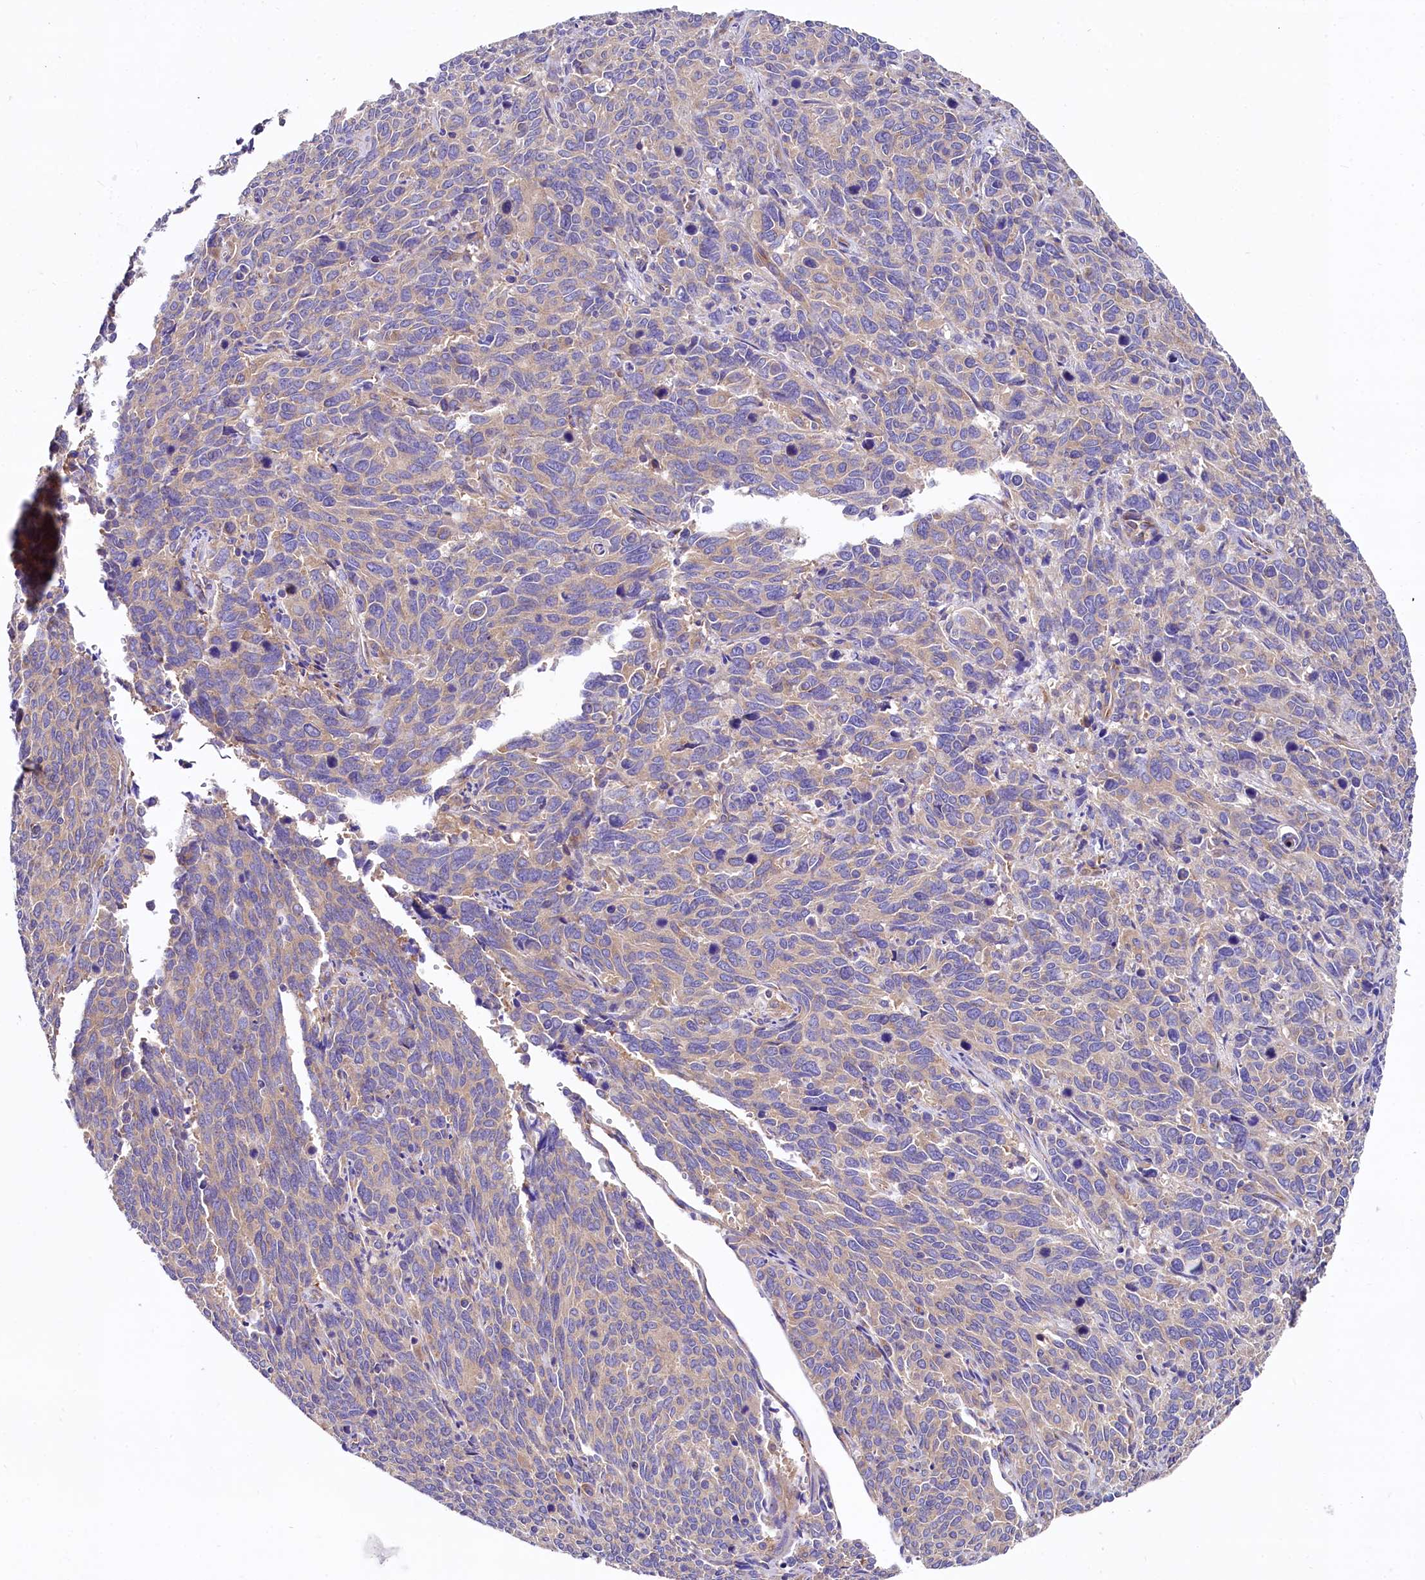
{"staining": {"intensity": "weak", "quantity": "25%-75%", "location": "cytoplasmic/membranous"}, "tissue": "cervical cancer", "cell_type": "Tumor cells", "image_type": "cancer", "snomed": [{"axis": "morphology", "description": "Squamous cell carcinoma, NOS"}, {"axis": "topography", "description": "Cervix"}], "caption": "An IHC photomicrograph of tumor tissue is shown. Protein staining in brown labels weak cytoplasmic/membranous positivity in cervical squamous cell carcinoma within tumor cells.", "gene": "QARS1", "patient": {"sex": "female", "age": 60}}